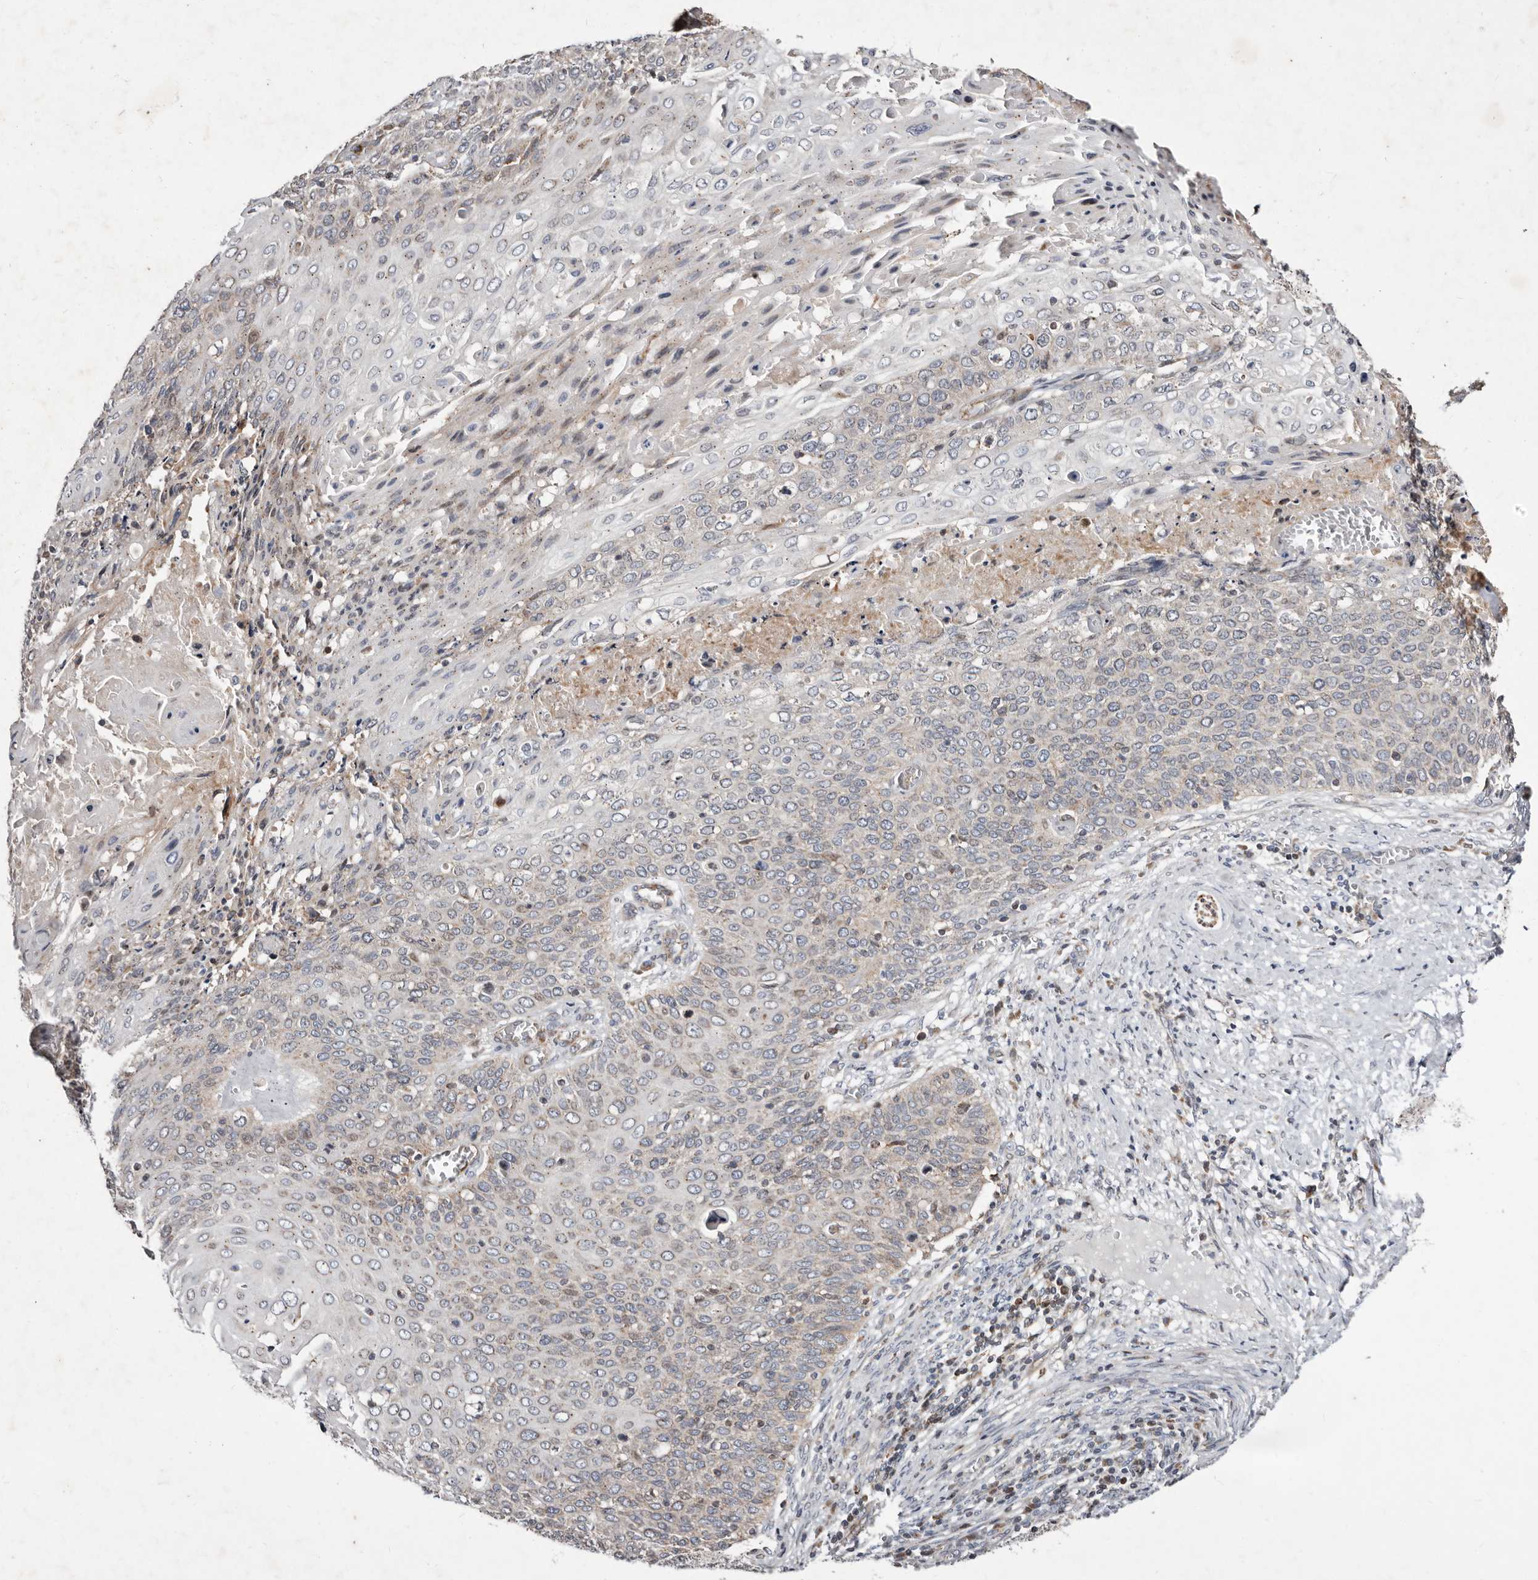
{"staining": {"intensity": "weak", "quantity": "<25%", "location": "cytoplasmic/membranous"}, "tissue": "cervical cancer", "cell_type": "Tumor cells", "image_type": "cancer", "snomed": [{"axis": "morphology", "description": "Squamous cell carcinoma, NOS"}, {"axis": "topography", "description": "Cervix"}], "caption": "An image of human cervical cancer is negative for staining in tumor cells.", "gene": "TIMM17B", "patient": {"sex": "female", "age": 39}}